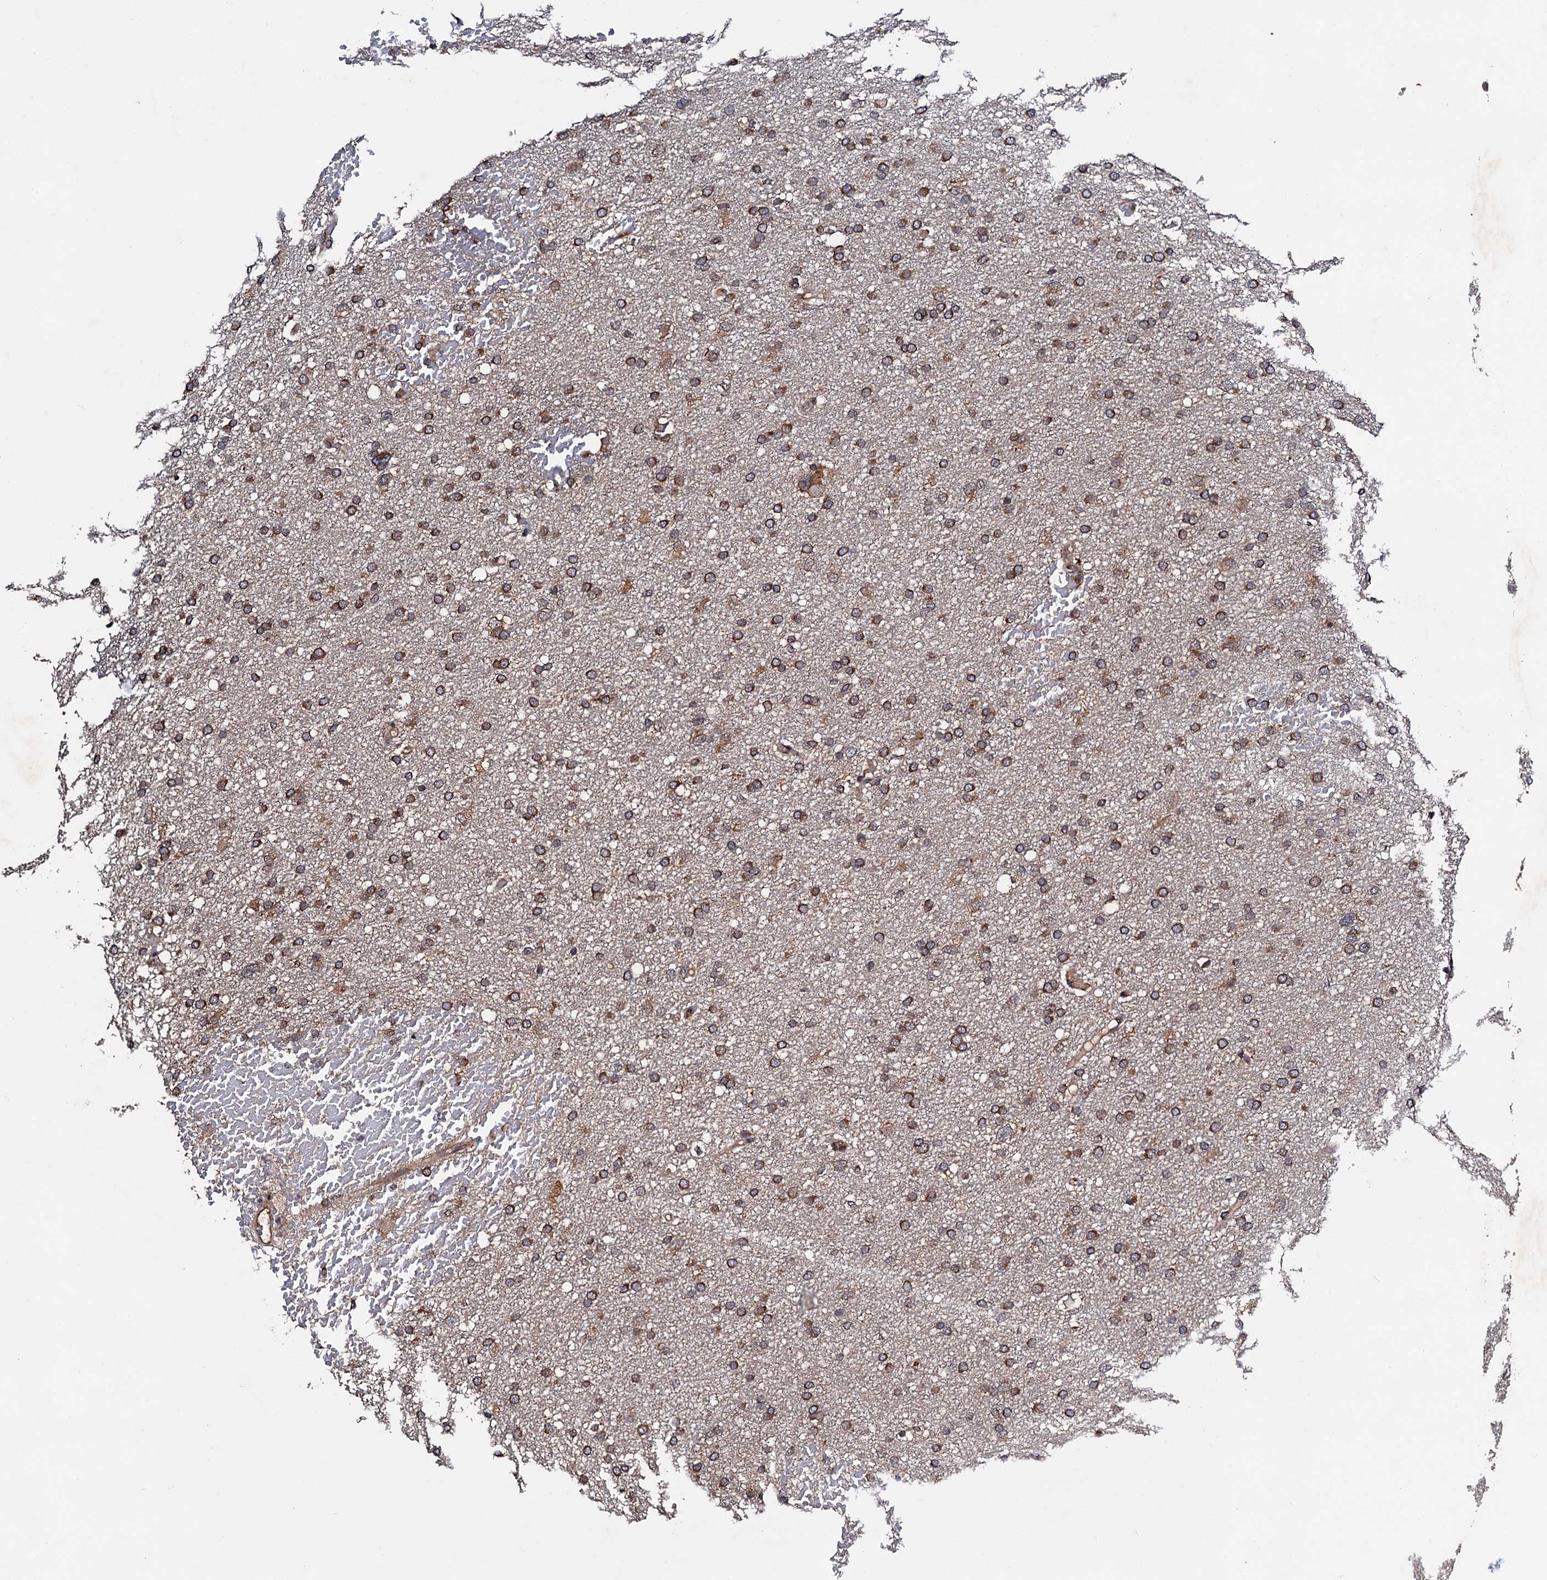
{"staining": {"intensity": "strong", "quantity": ">75%", "location": "cytoplasmic/membranous"}, "tissue": "glioma", "cell_type": "Tumor cells", "image_type": "cancer", "snomed": [{"axis": "morphology", "description": "Glioma, malignant, High grade"}, {"axis": "topography", "description": "Cerebral cortex"}], "caption": "This is an image of immunohistochemistry staining of malignant high-grade glioma, which shows strong positivity in the cytoplasmic/membranous of tumor cells.", "gene": "NAA16", "patient": {"sex": "female", "age": 36}}